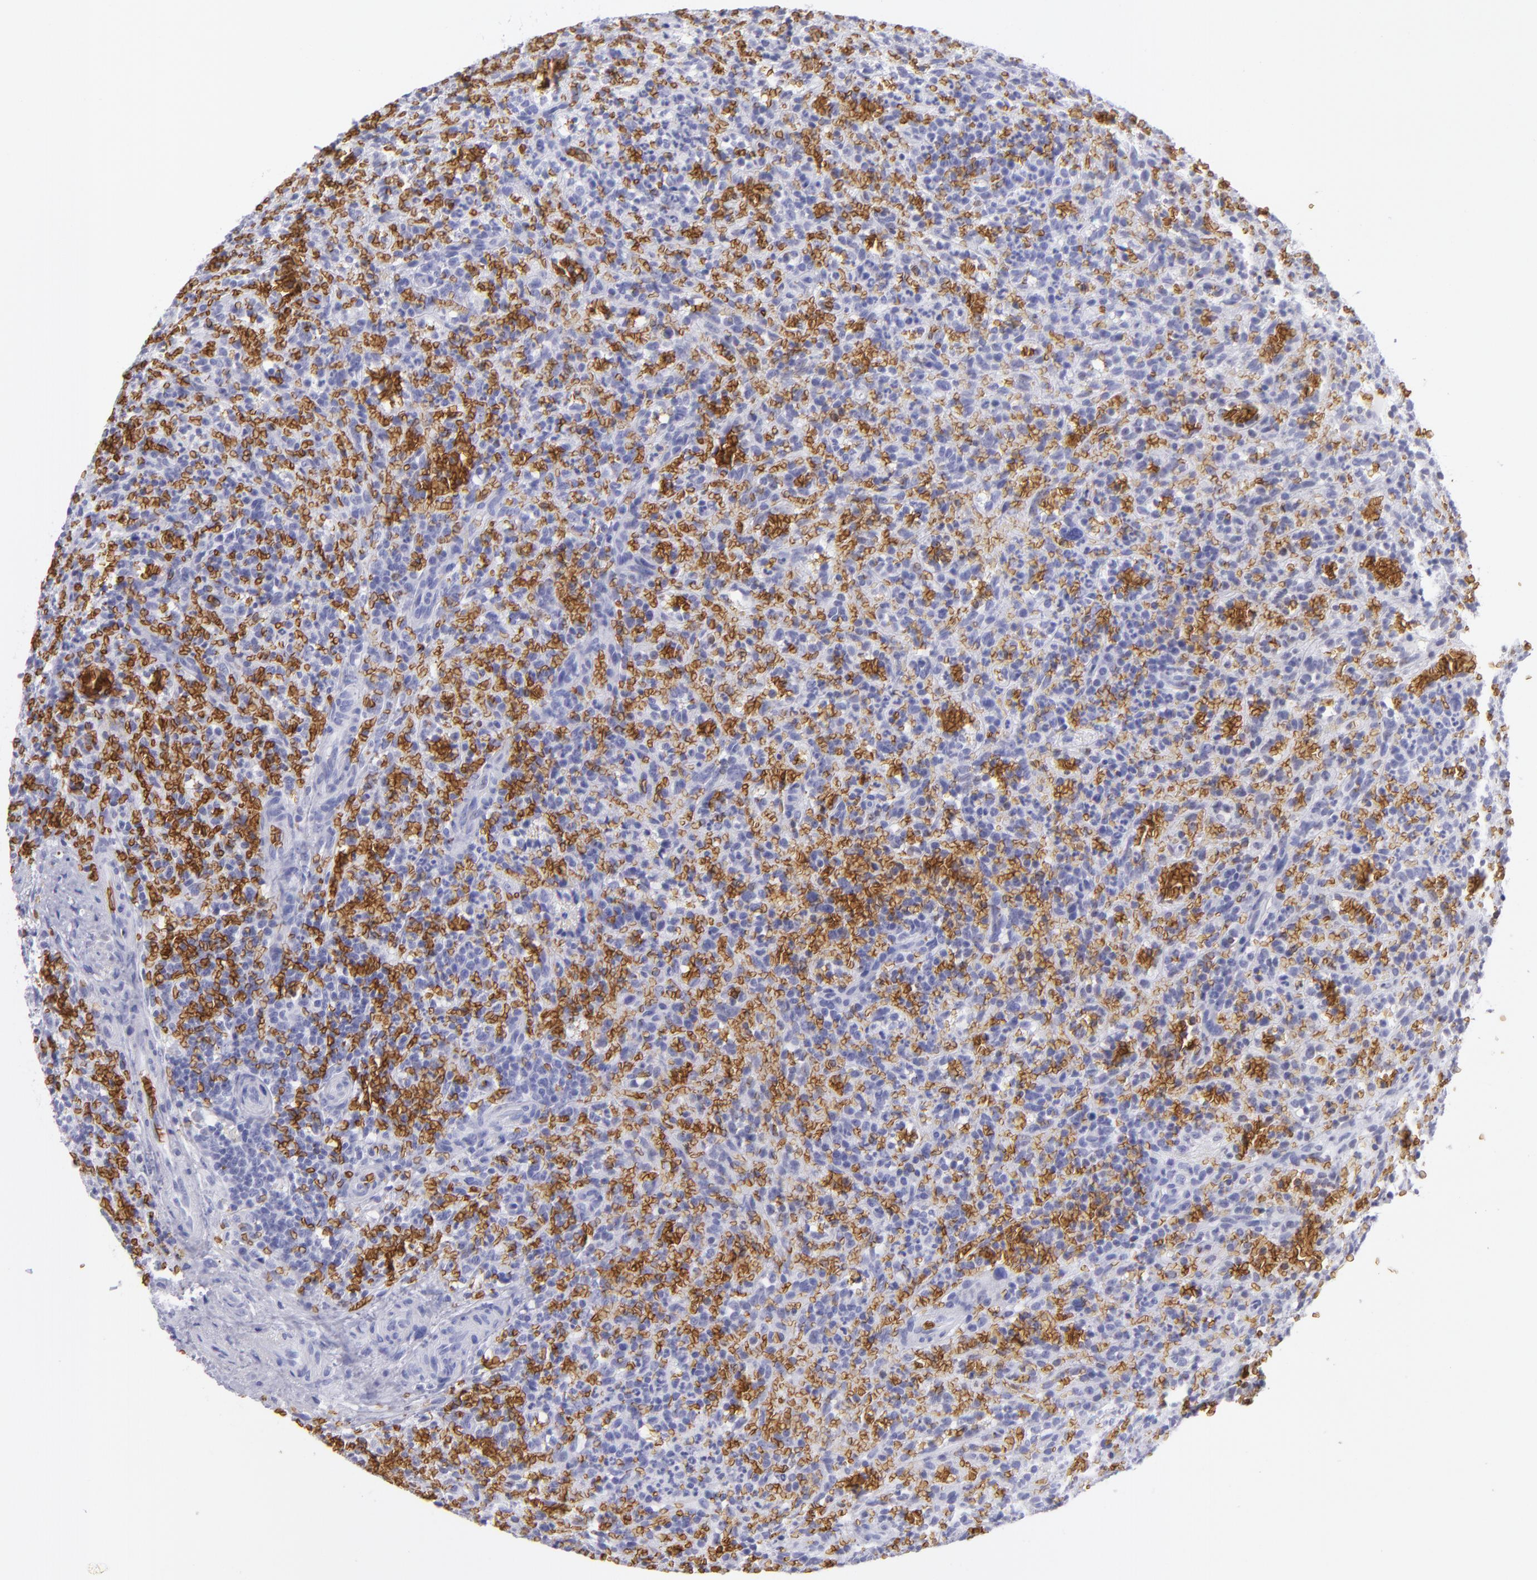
{"staining": {"intensity": "negative", "quantity": "none", "location": "none"}, "tissue": "lymphoma", "cell_type": "Tumor cells", "image_type": "cancer", "snomed": [{"axis": "morphology", "description": "Malignant lymphoma, non-Hodgkin's type, Low grade"}, {"axis": "topography", "description": "Spleen"}], "caption": "Immunohistochemistry (IHC) of lymphoma shows no positivity in tumor cells. The staining is performed using DAB brown chromogen with nuclei counter-stained in using hematoxylin.", "gene": "GYPA", "patient": {"sex": "female", "age": 64}}